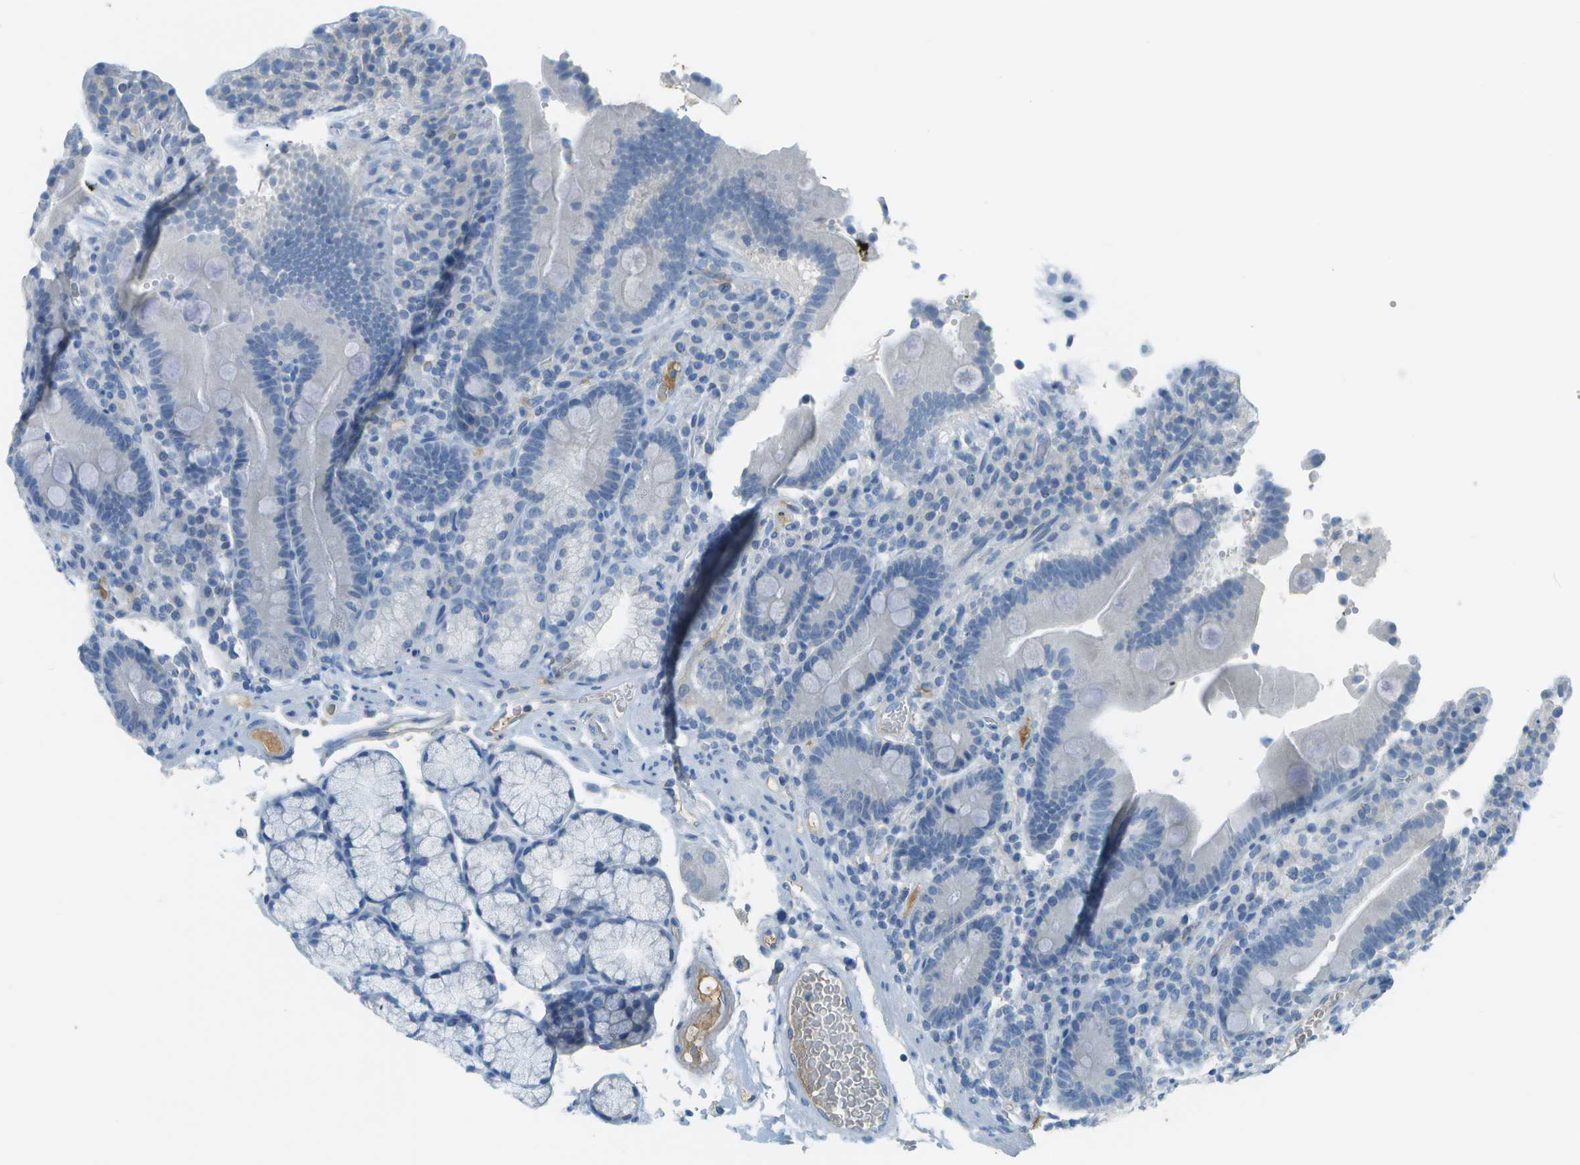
{"staining": {"intensity": "negative", "quantity": "none", "location": "none"}, "tissue": "duodenum", "cell_type": "Glandular cells", "image_type": "normal", "snomed": [{"axis": "morphology", "description": "Normal tissue, NOS"}, {"axis": "topography", "description": "Small intestine, NOS"}], "caption": "Protein analysis of normal duodenum reveals no significant staining in glandular cells.", "gene": "C1S", "patient": {"sex": "female", "age": 71}}